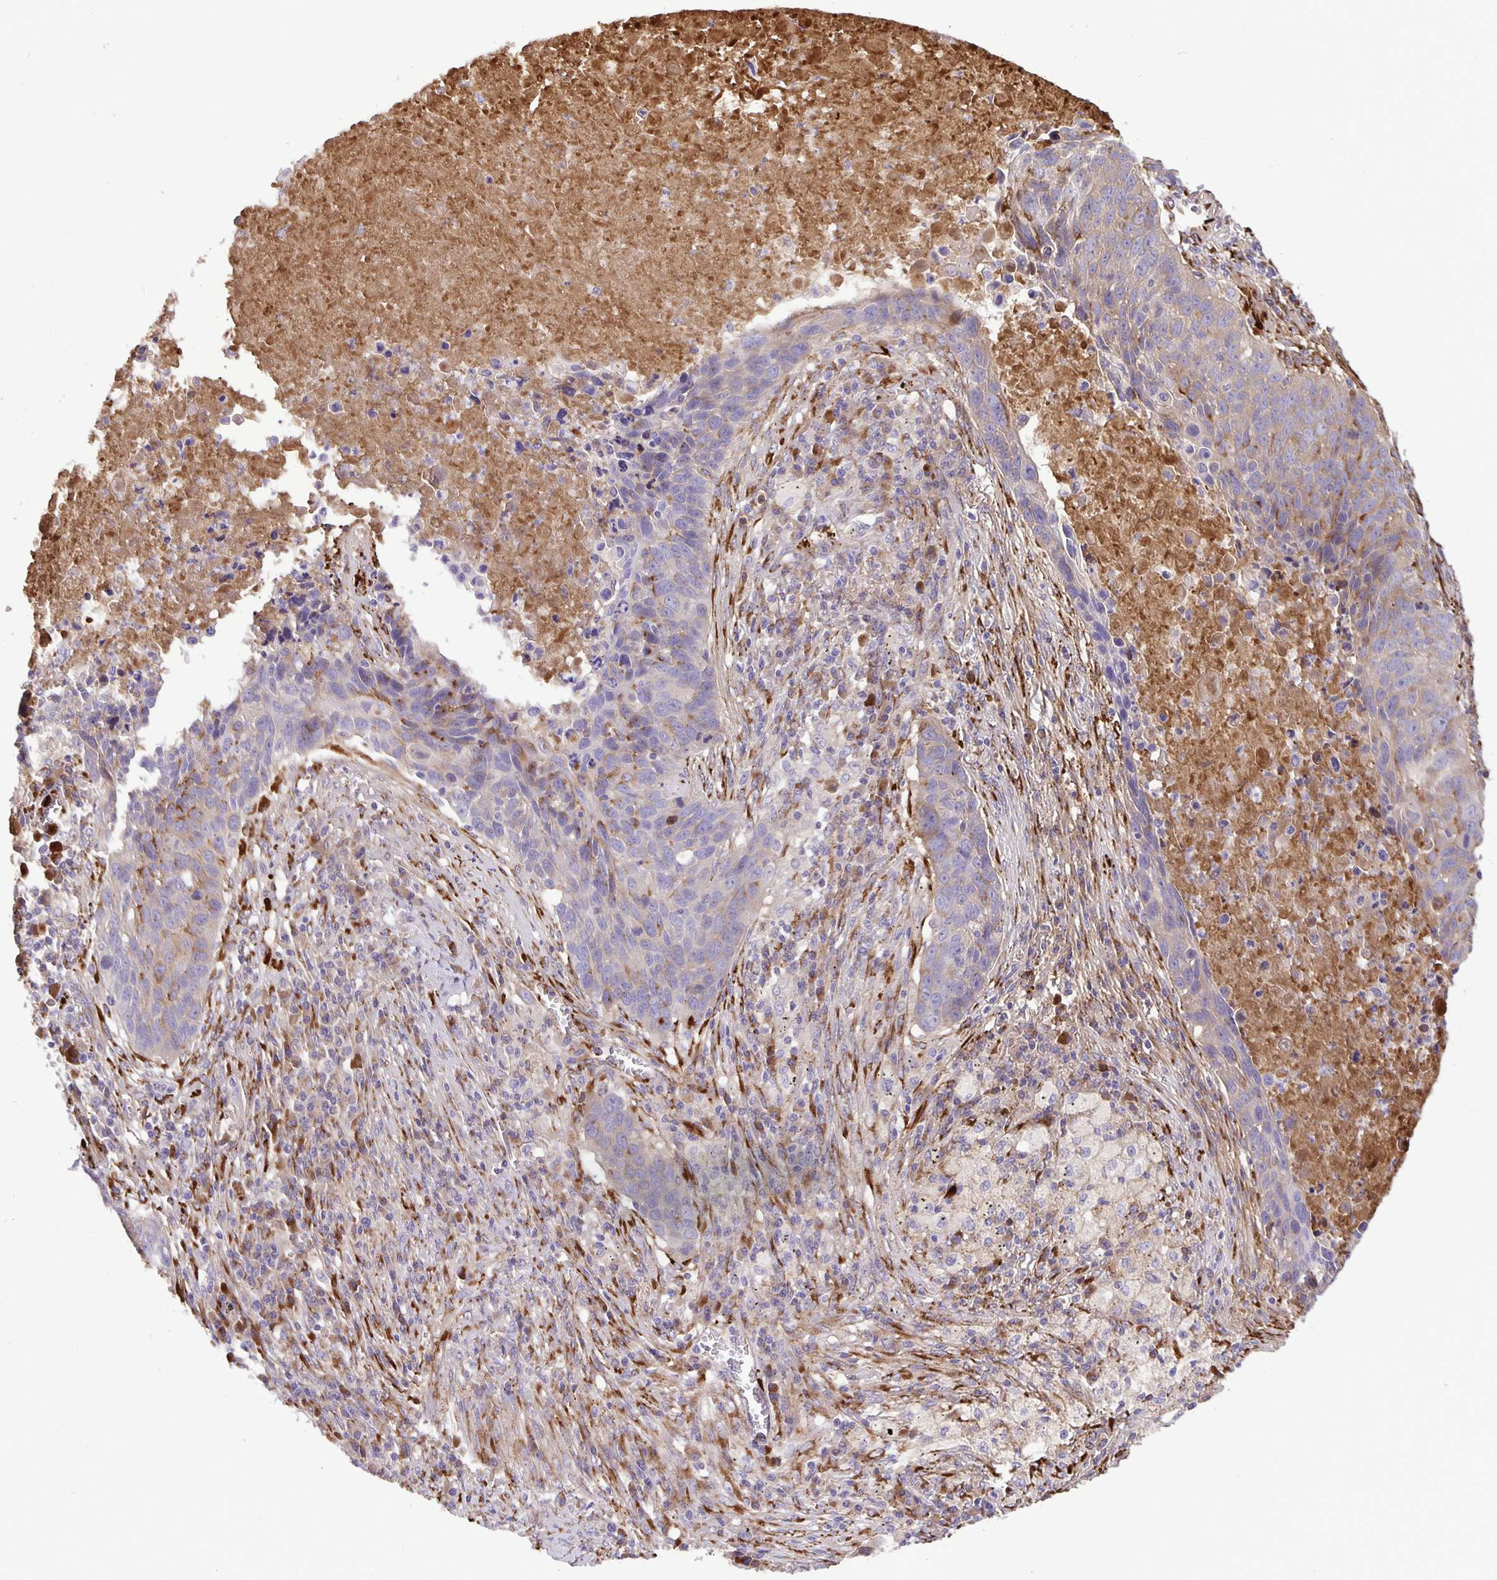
{"staining": {"intensity": "moderate", "quantity": "<25%", "location": "cytoplasmic/membranous"}, "tissue": "lung cancer", "cell_type": "Tumor cells", "image_type": "cancer", "snomed": [{"axis": "morphology", "description": "Squamous cell carcinoma, NOS"}, {"axis": "topography", "description": "Lung"}], "caption": "Immunohistochemistry (IHC) histopathology image of human lung squamous cell carcinoma stained for a protein (brown), which reveals low levels of moderate cytoplasmic/membranous expression in about <25% of tumor cells.", "gene": "EML6", "patient": {"sex": "male", "age": 78}}